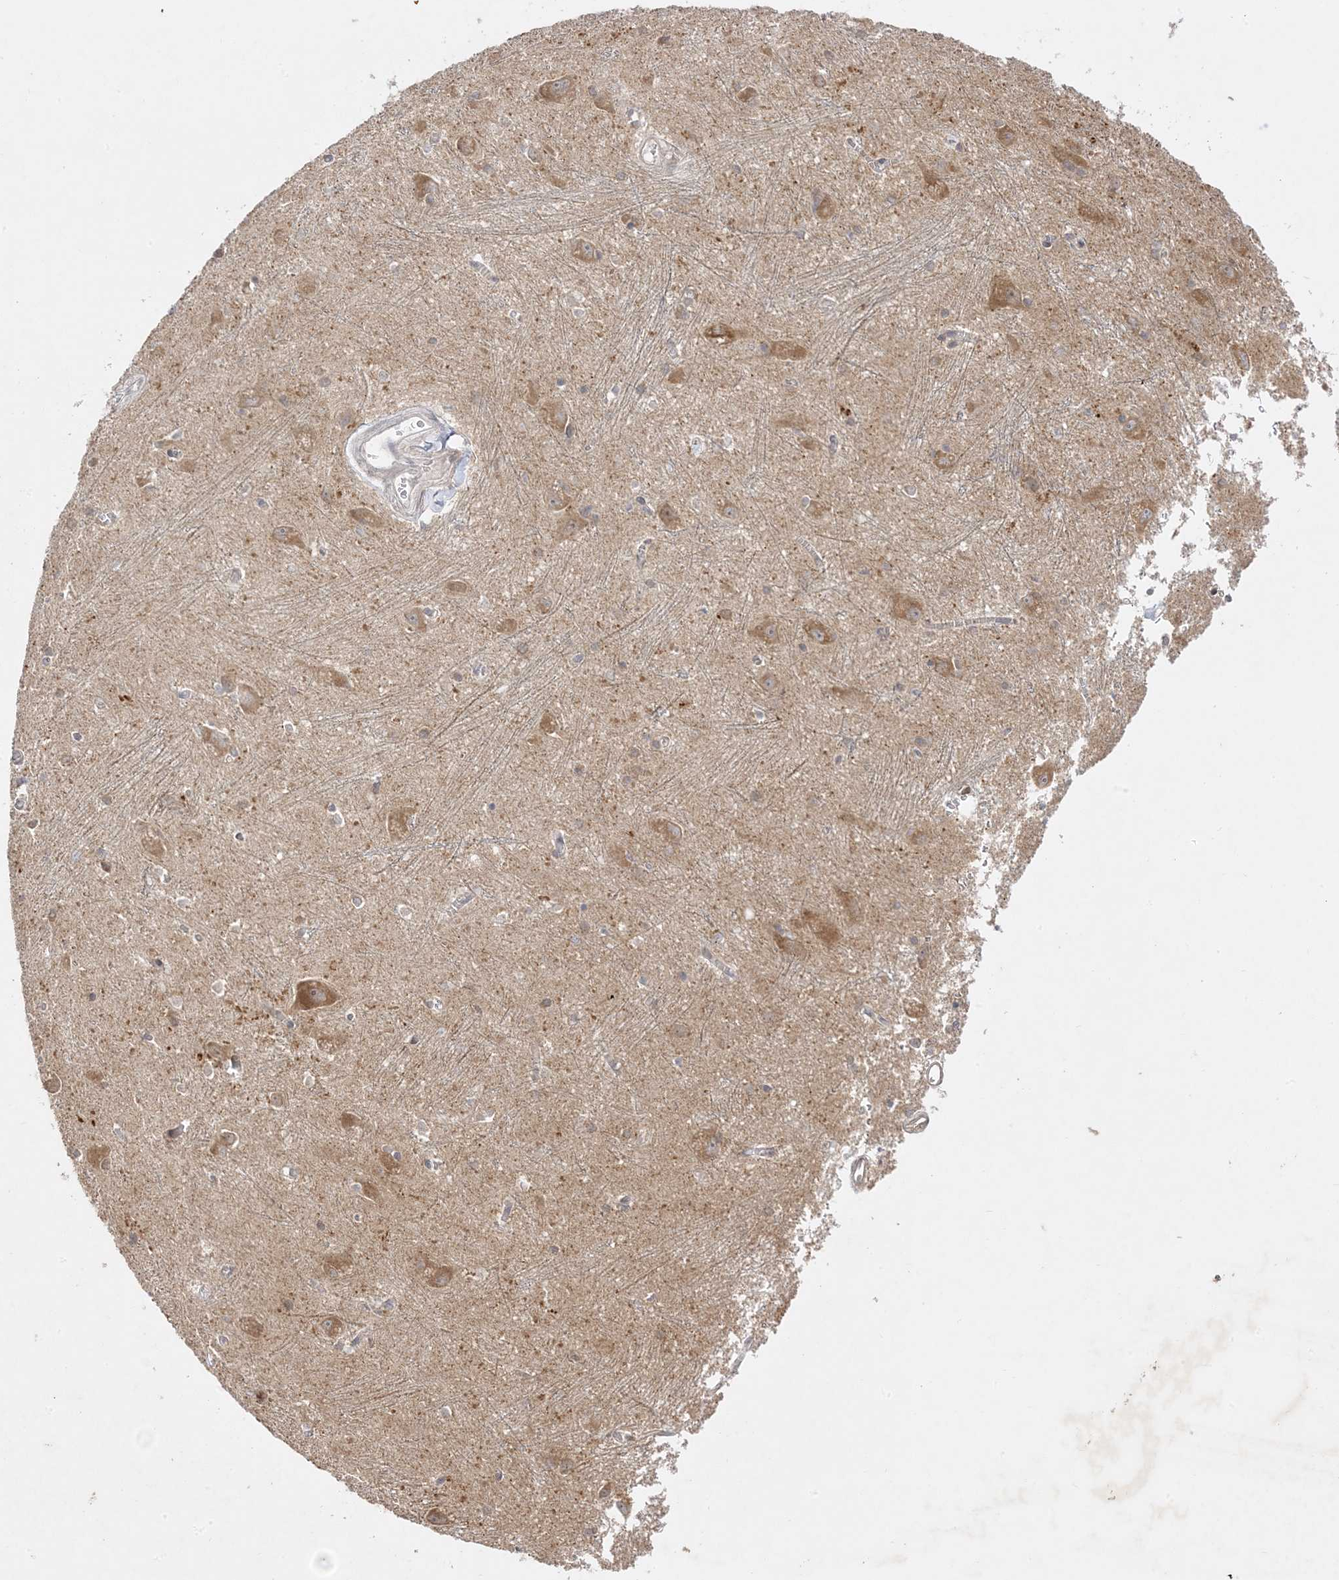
{"staining": {"intensity": "weak", "quantity": "<25%", "location": "cytoplasmic/membranous"}, "tissue": "caudate", "cell_type": "Glial cells", "image_type": "normal", "snomed": [{"axis": "morphology", "description": "Normal tissue, NOS"}, {"axis": "topography", "description": "Lateral ventricle wall"}], "caption": "The immunohistochemistry (IHC) image has no significant positivity in glial cells of caudate.", "gene": "C2CD2", "patient": {"sex": "male", "age": 37}}